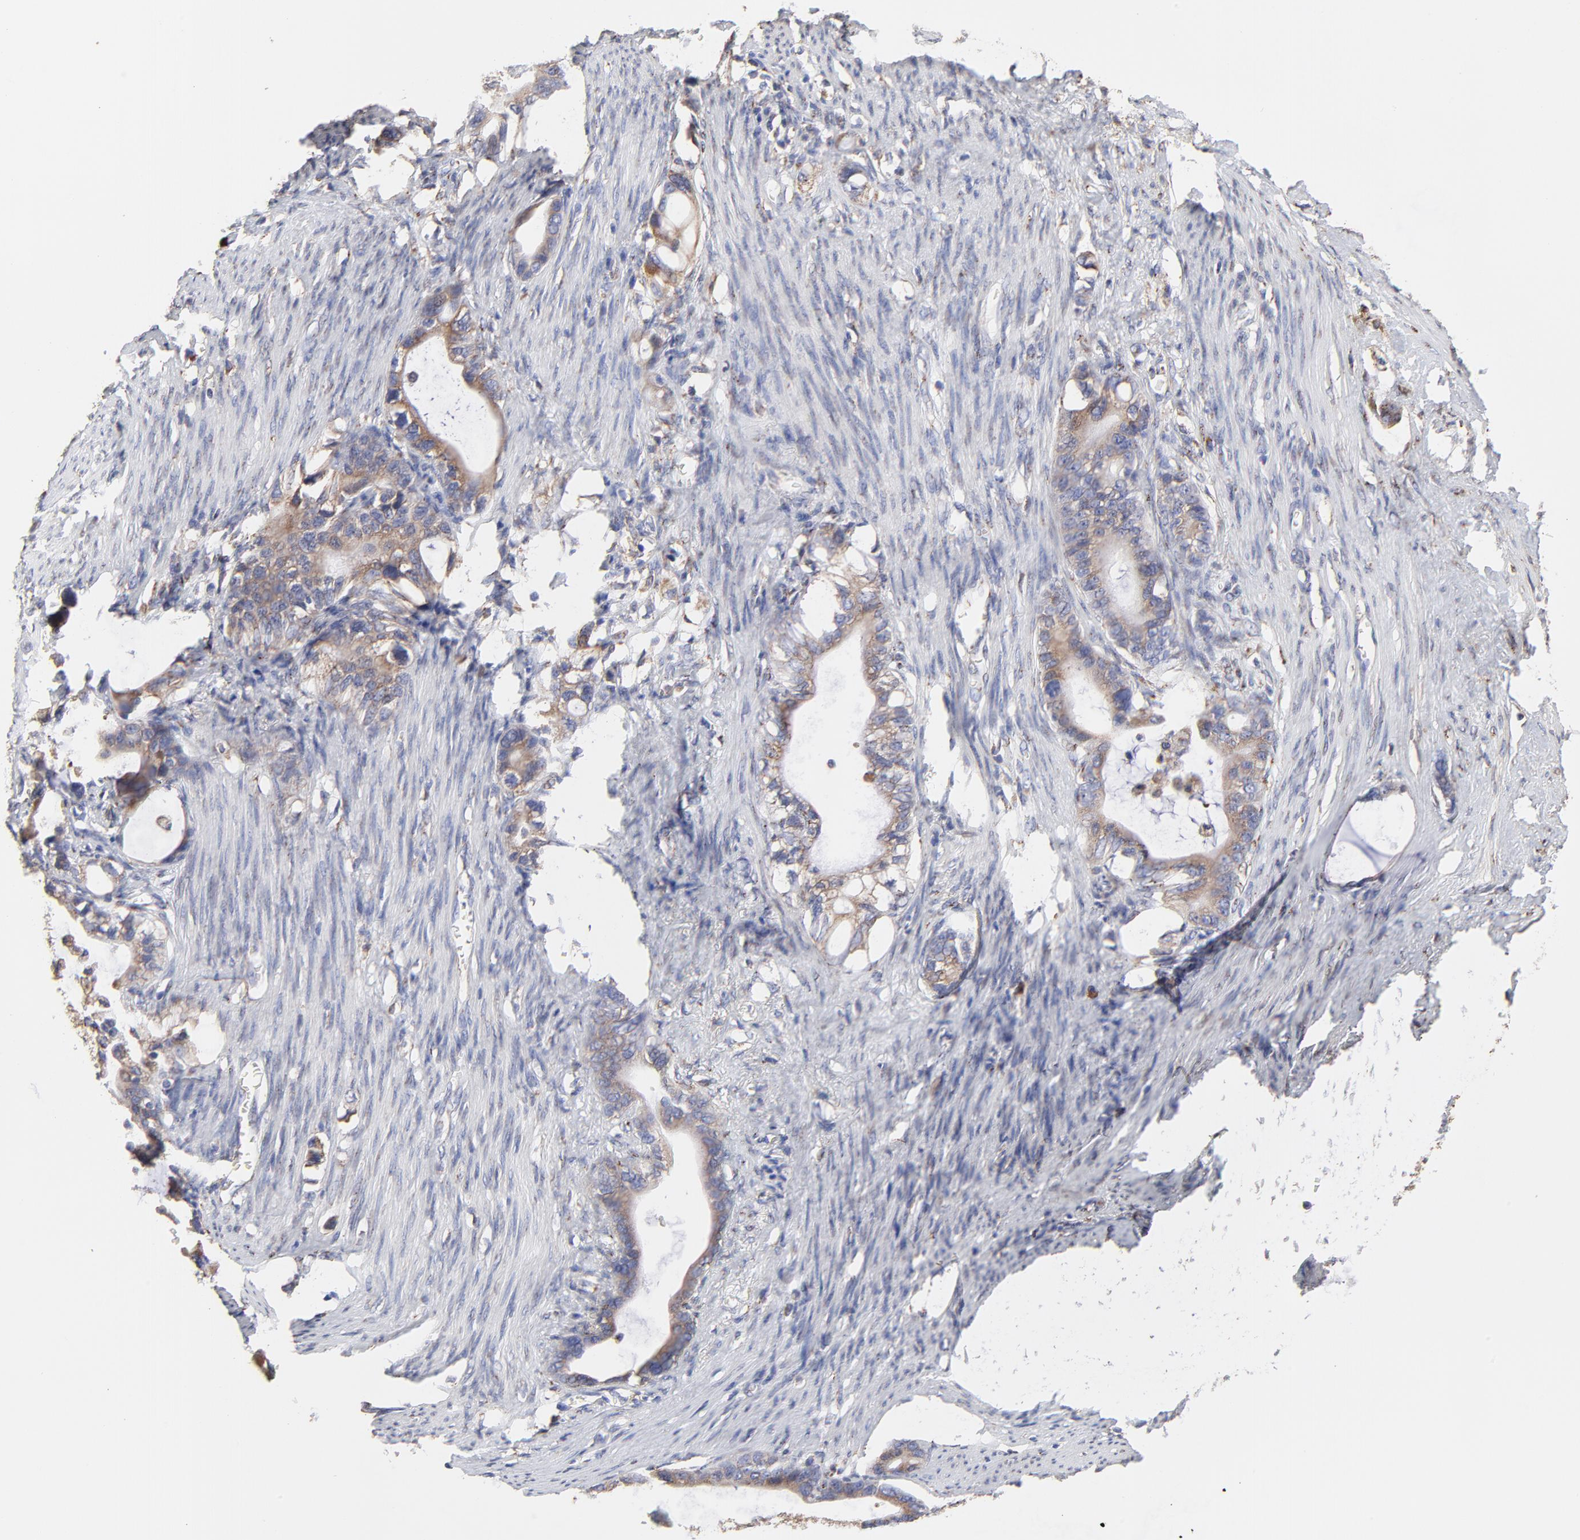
{"staining": {"intensity": "weak", "quantity": ">75%", "location": "cytoplasmic/membranous"}, "tissue": "stomach cancer", "cell_type": "Tumor cells", "image_type": "cancer", "snomed": [{"axis": "morphology", "description": "Adenocarcinoma, NOS"}, {"axis": "topography", "description": "Stomach"}], "caption": "The photomicrograph shows a brown stain indicating the presence of a protein in the cytoplasmic/membranous of tumor cells in adenocarcinoma (stomach). (brown staining indicates protein expression, while blue staining denotes nuclei).", "gene": "LMAN1", "patient": {"sex": "female", "age": 75}}